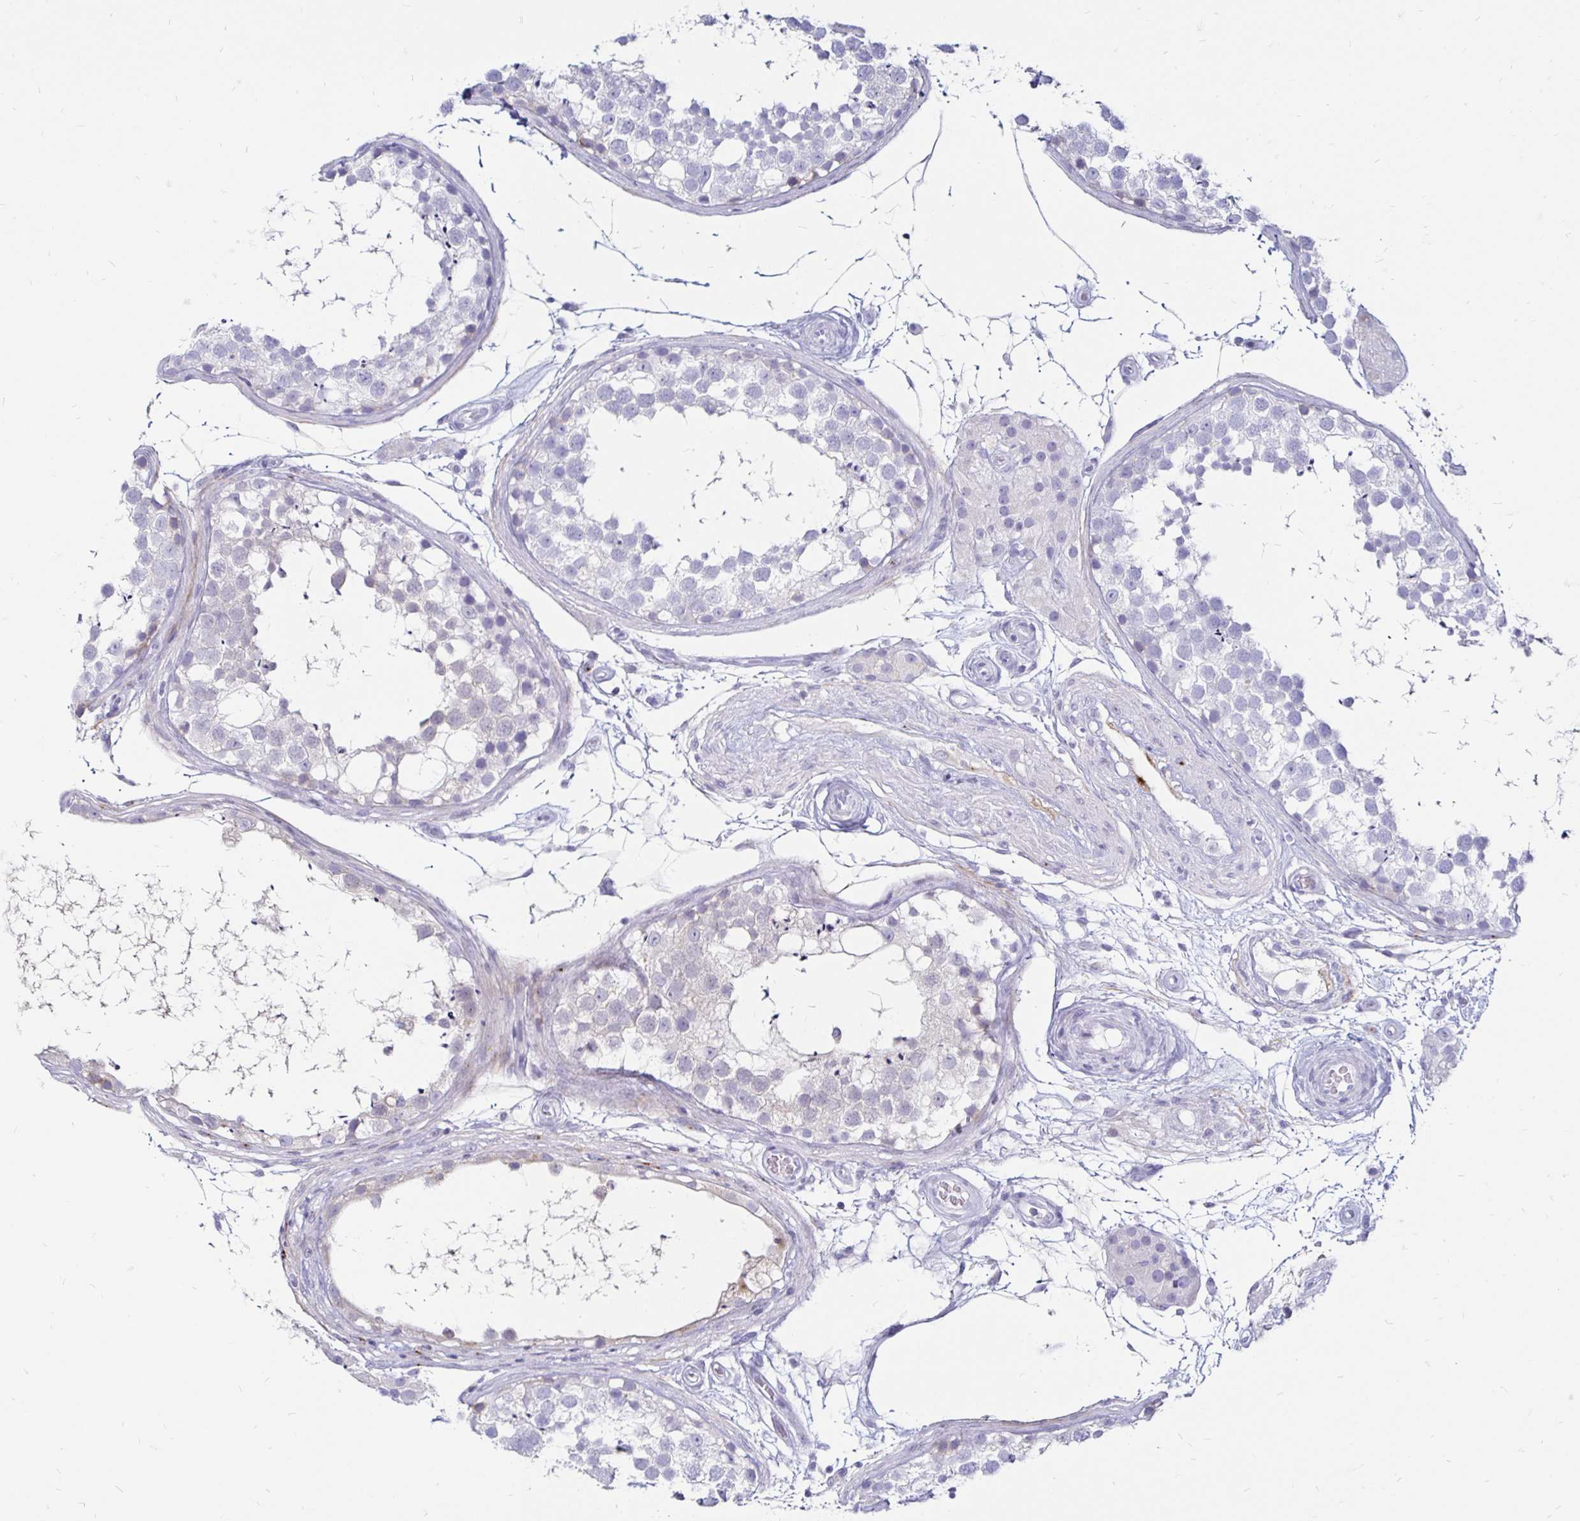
{"staining": {"intensity": "negative", "quantity": "none", "location": "none"}, "tissue": "testis", "cell_type": "Cells in seminiferous ducts", "image_type": "normal", "snomed": [{"axis": "morphology", "description": "Normal tissue, NOS"}, {"axis": "morphology", "description": "Seminoma, NOS"}, {"axis": "topography", "description": "Testis"}], "caption": "Immunohistochemistry image of unremarkable testis: human testis stained with DAB shows no significant protein staining in cells in seminiferous ducts.", "gene": "TIMP1", "patient": {"sex": "male", "age": 65}}